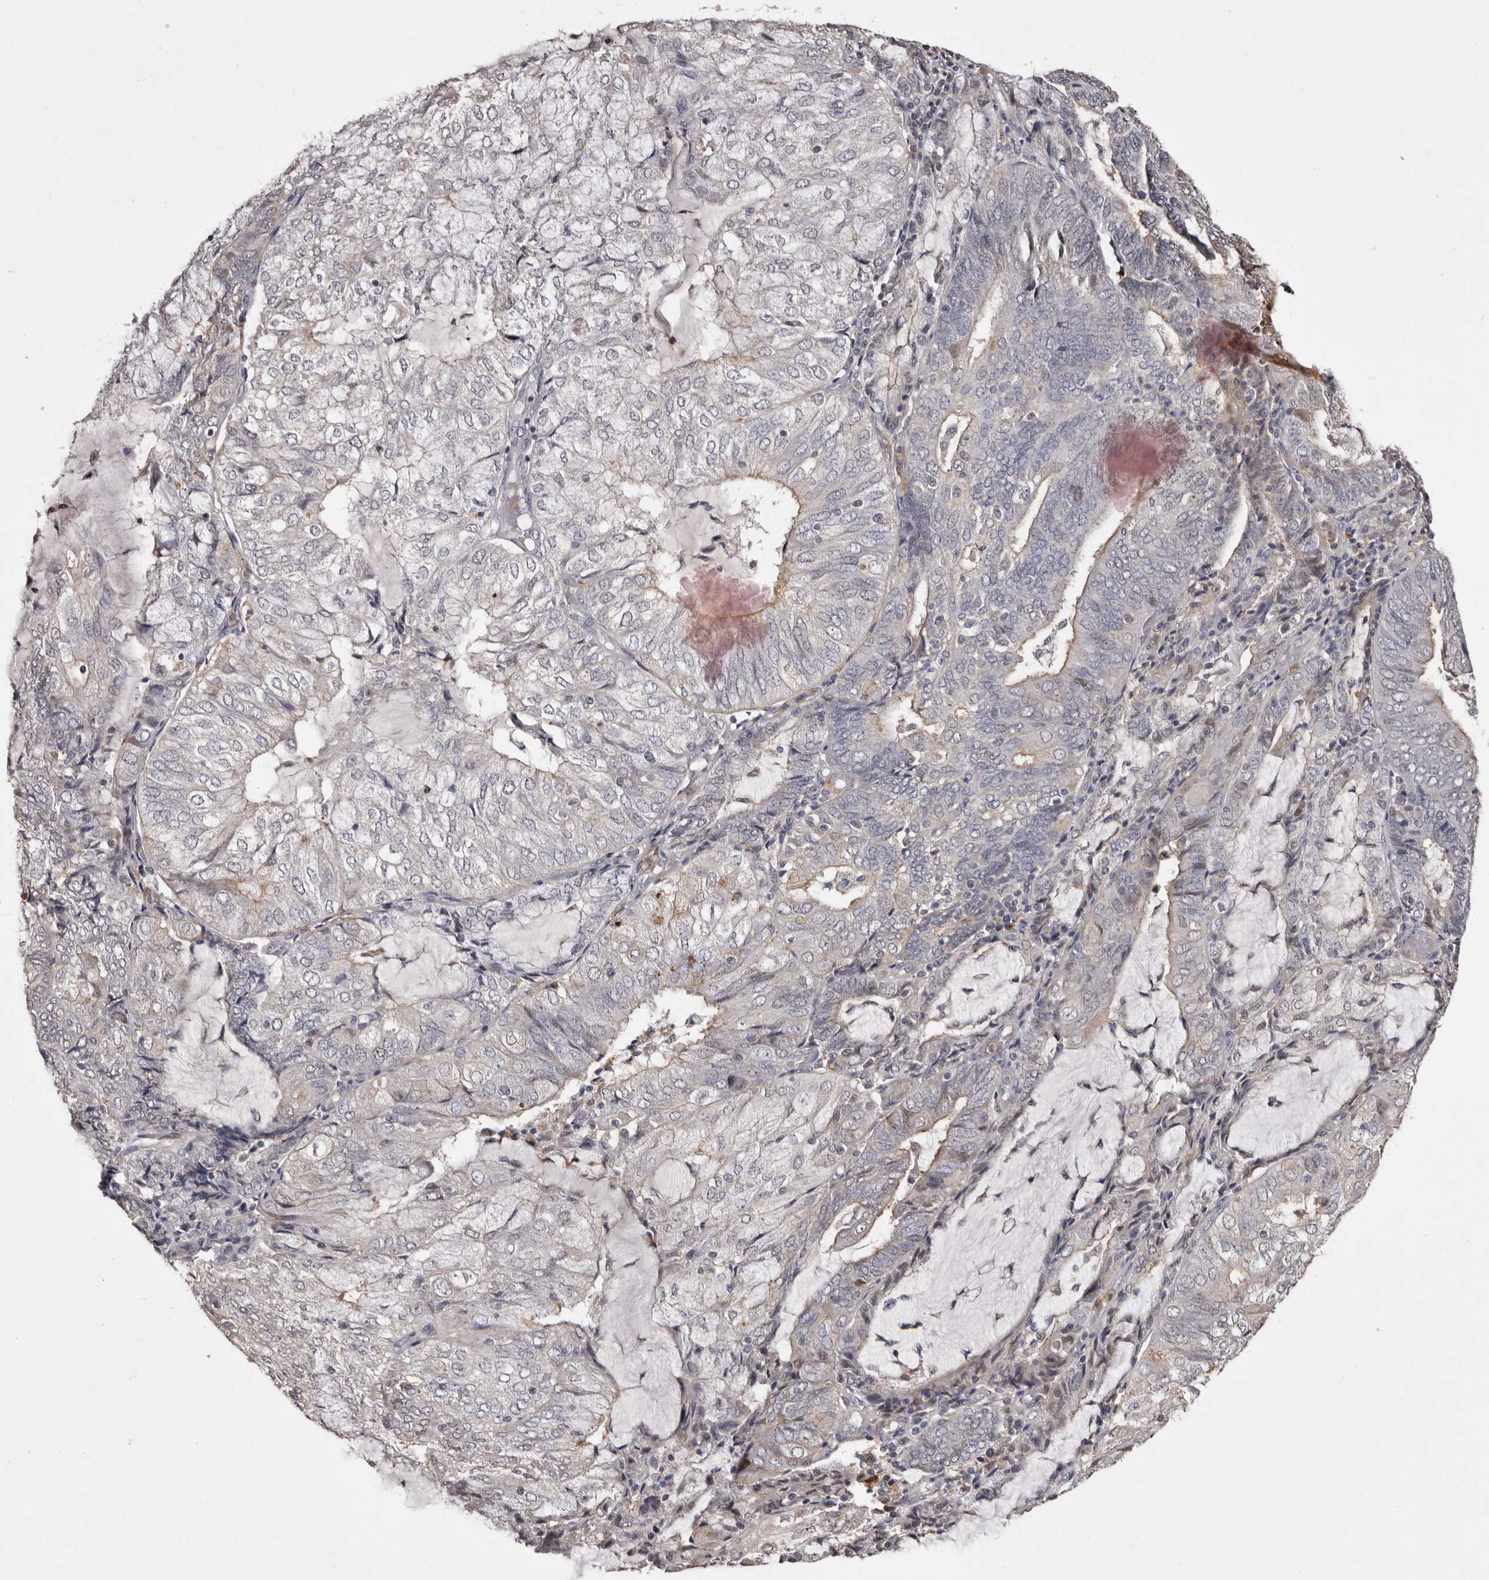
{"staining": {"intensity": "weak", "quantity": "<25%", "location": "cytoplasmic/membranous"}, "tissue": "endometrial cancer", "cell_type": "Tumor cells", "image_type": "cancer", "snomed": [{"axis": "morphology", "description": "Adenocarcinoma, NOS"}, {"axis": "topography", "description": "Endometrium"}], "caption": "Endometrial cancer was stained to show a protein in brown. There is no significant staining in tumor cells.", "gene": "SLC10A4", "patient": {"sex": "female", "age": 81}}